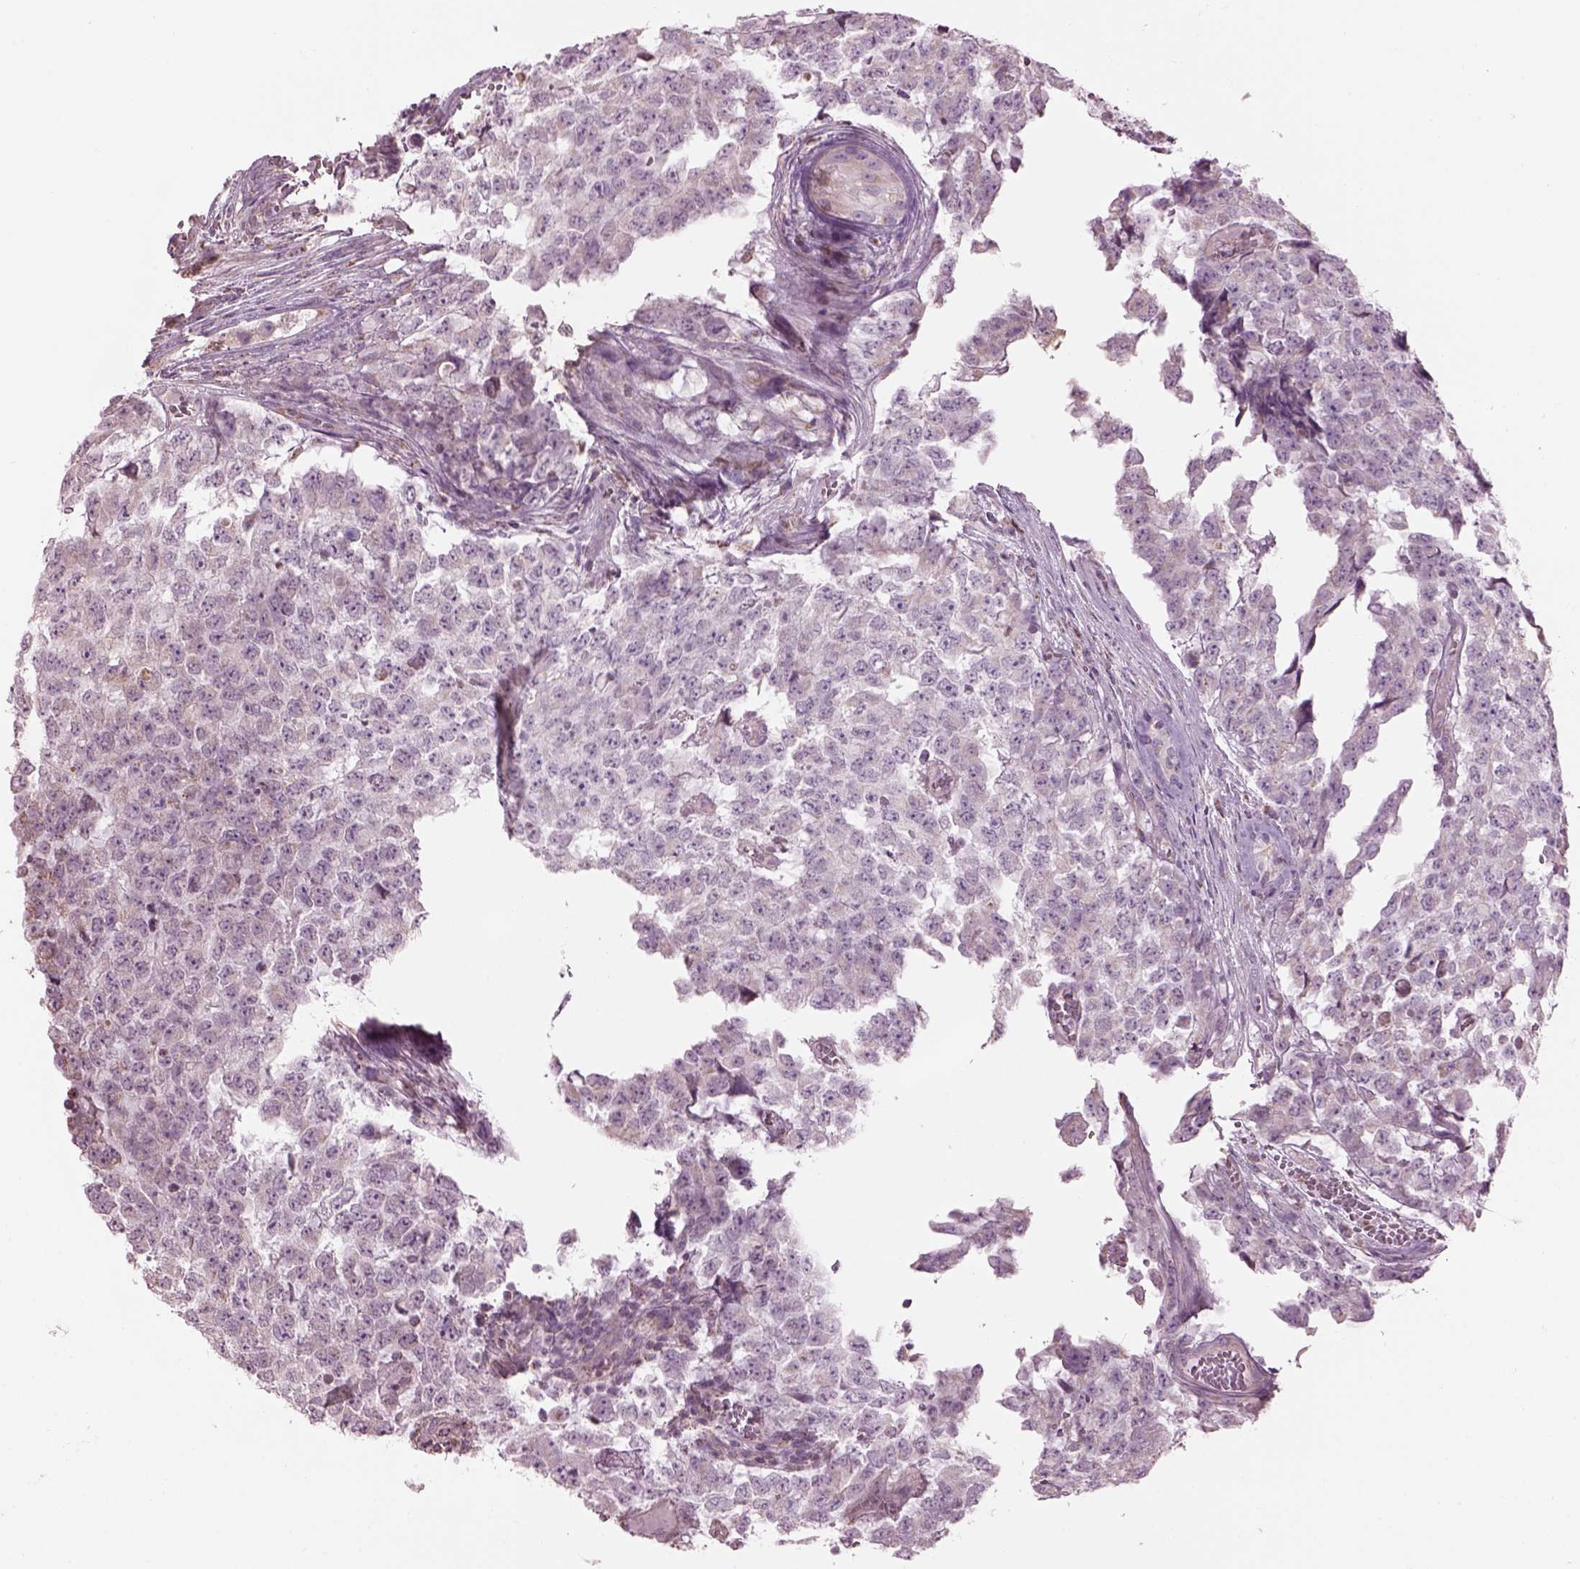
{"staining": {"intensity": "negative", "quantity": "none", "location": "none"}, "tissue": "testis cancer", "cell_type": "Tumor cells", "image_type": "cancer", "snomed": [{"axis": "morphology", "description": "Carcinoma, Embryonal, NOS"}, {"axis": "topography", "description": "Testis"}], "caption": "Human testis cancer stained for a protein using immunohistochemistry (IHC) reveals no expression in tumor cells.", "gene": "SPATA7", "patient": {"sex": "male", "age": 23}}